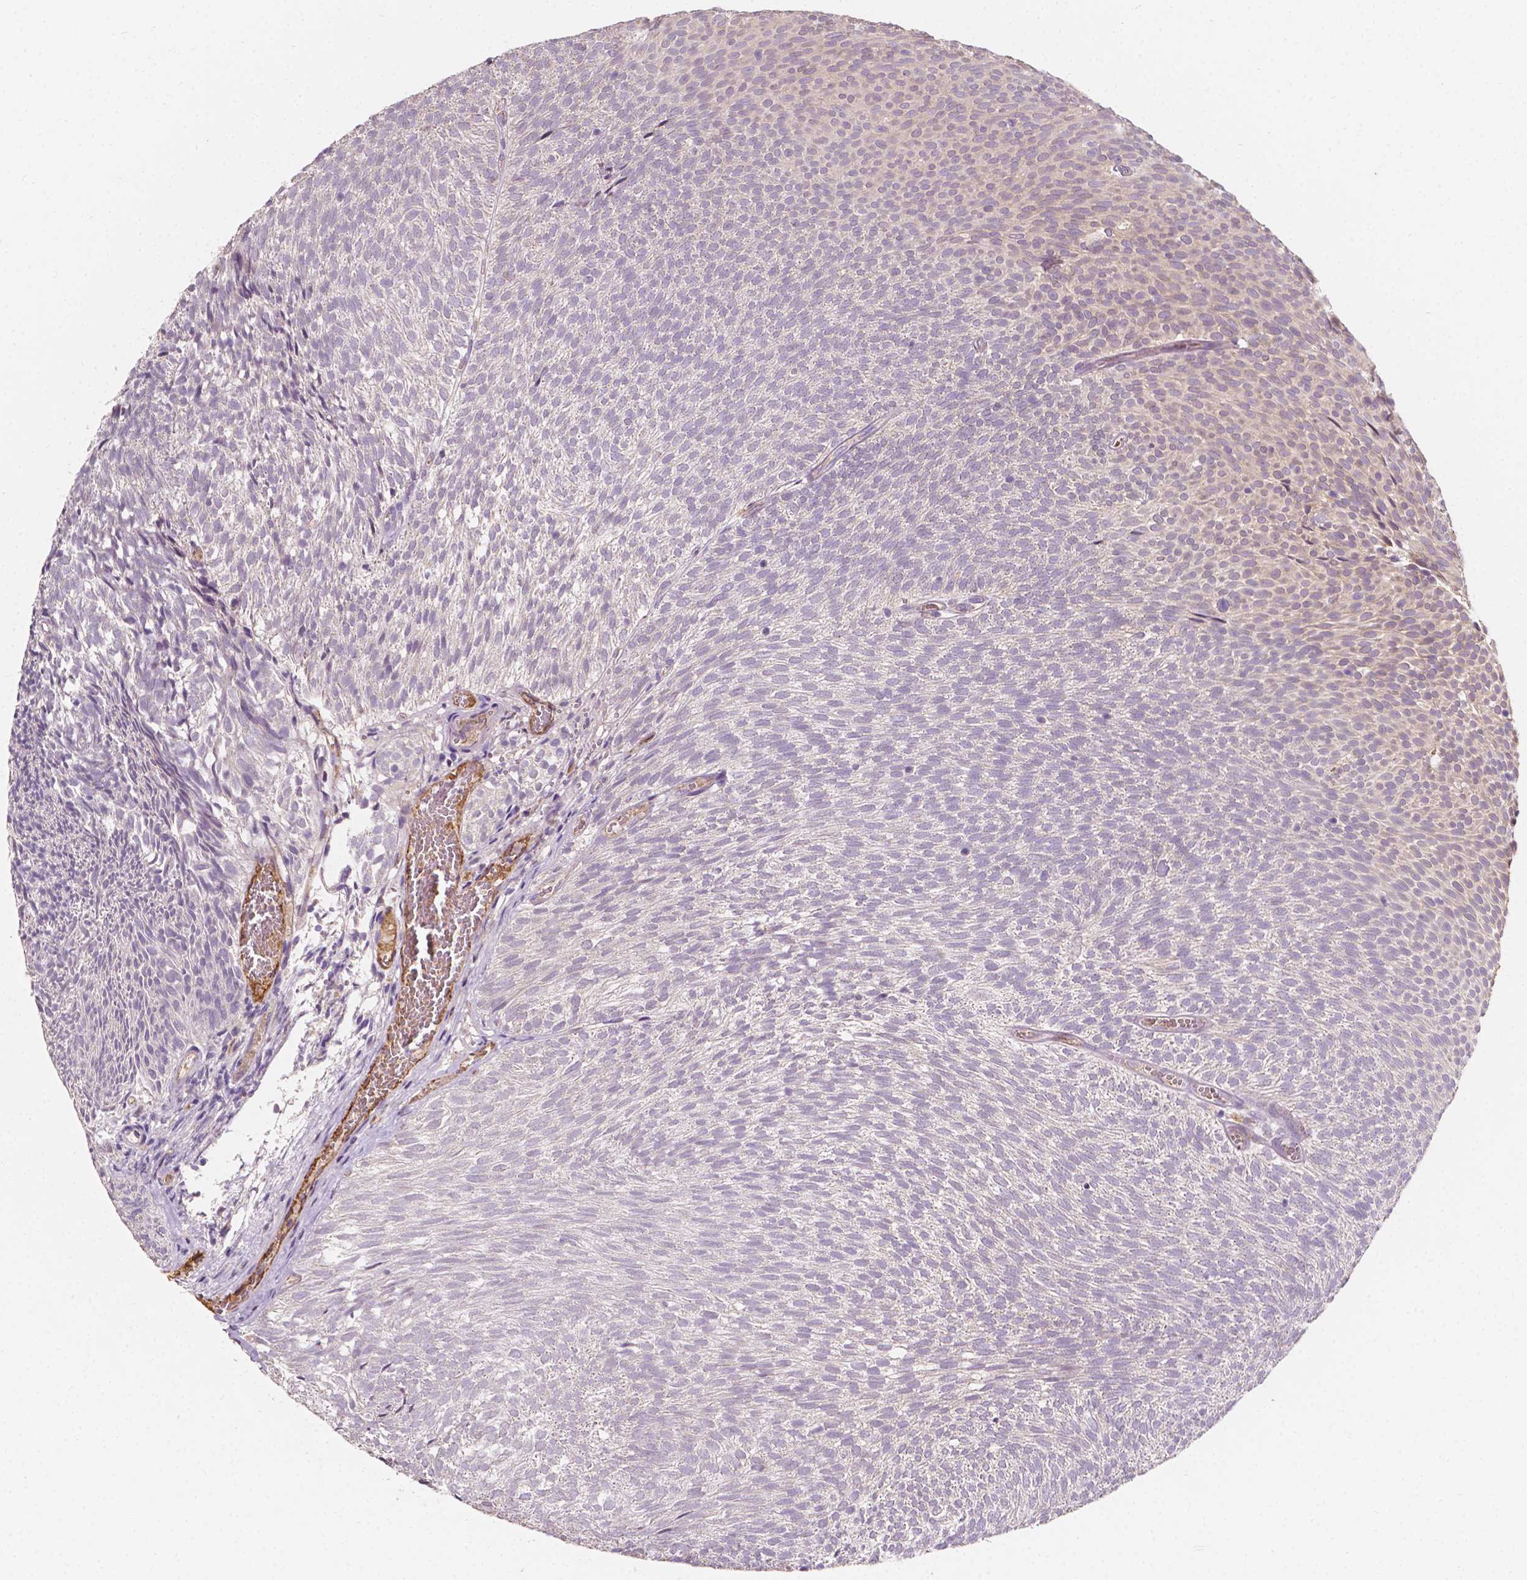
{"staining": {"intensity": "negative", "quantity": "none", "location": "none"}, "tissue": "urothelial cancer", "cell_type": "Tumor cells", "image_type": "cancer", "snomed": [{"axis": "morphology", "description": "Urothelial carcinoma, Low grade"}, {"axis": "topography", "description": "Urinary bladder"}], "caption": "Protein analysis of urothelial cancer shows no significant expression in tumor cells.", "gene": "SLC22A4", "patient": {"sex": "male", "age": 77}}